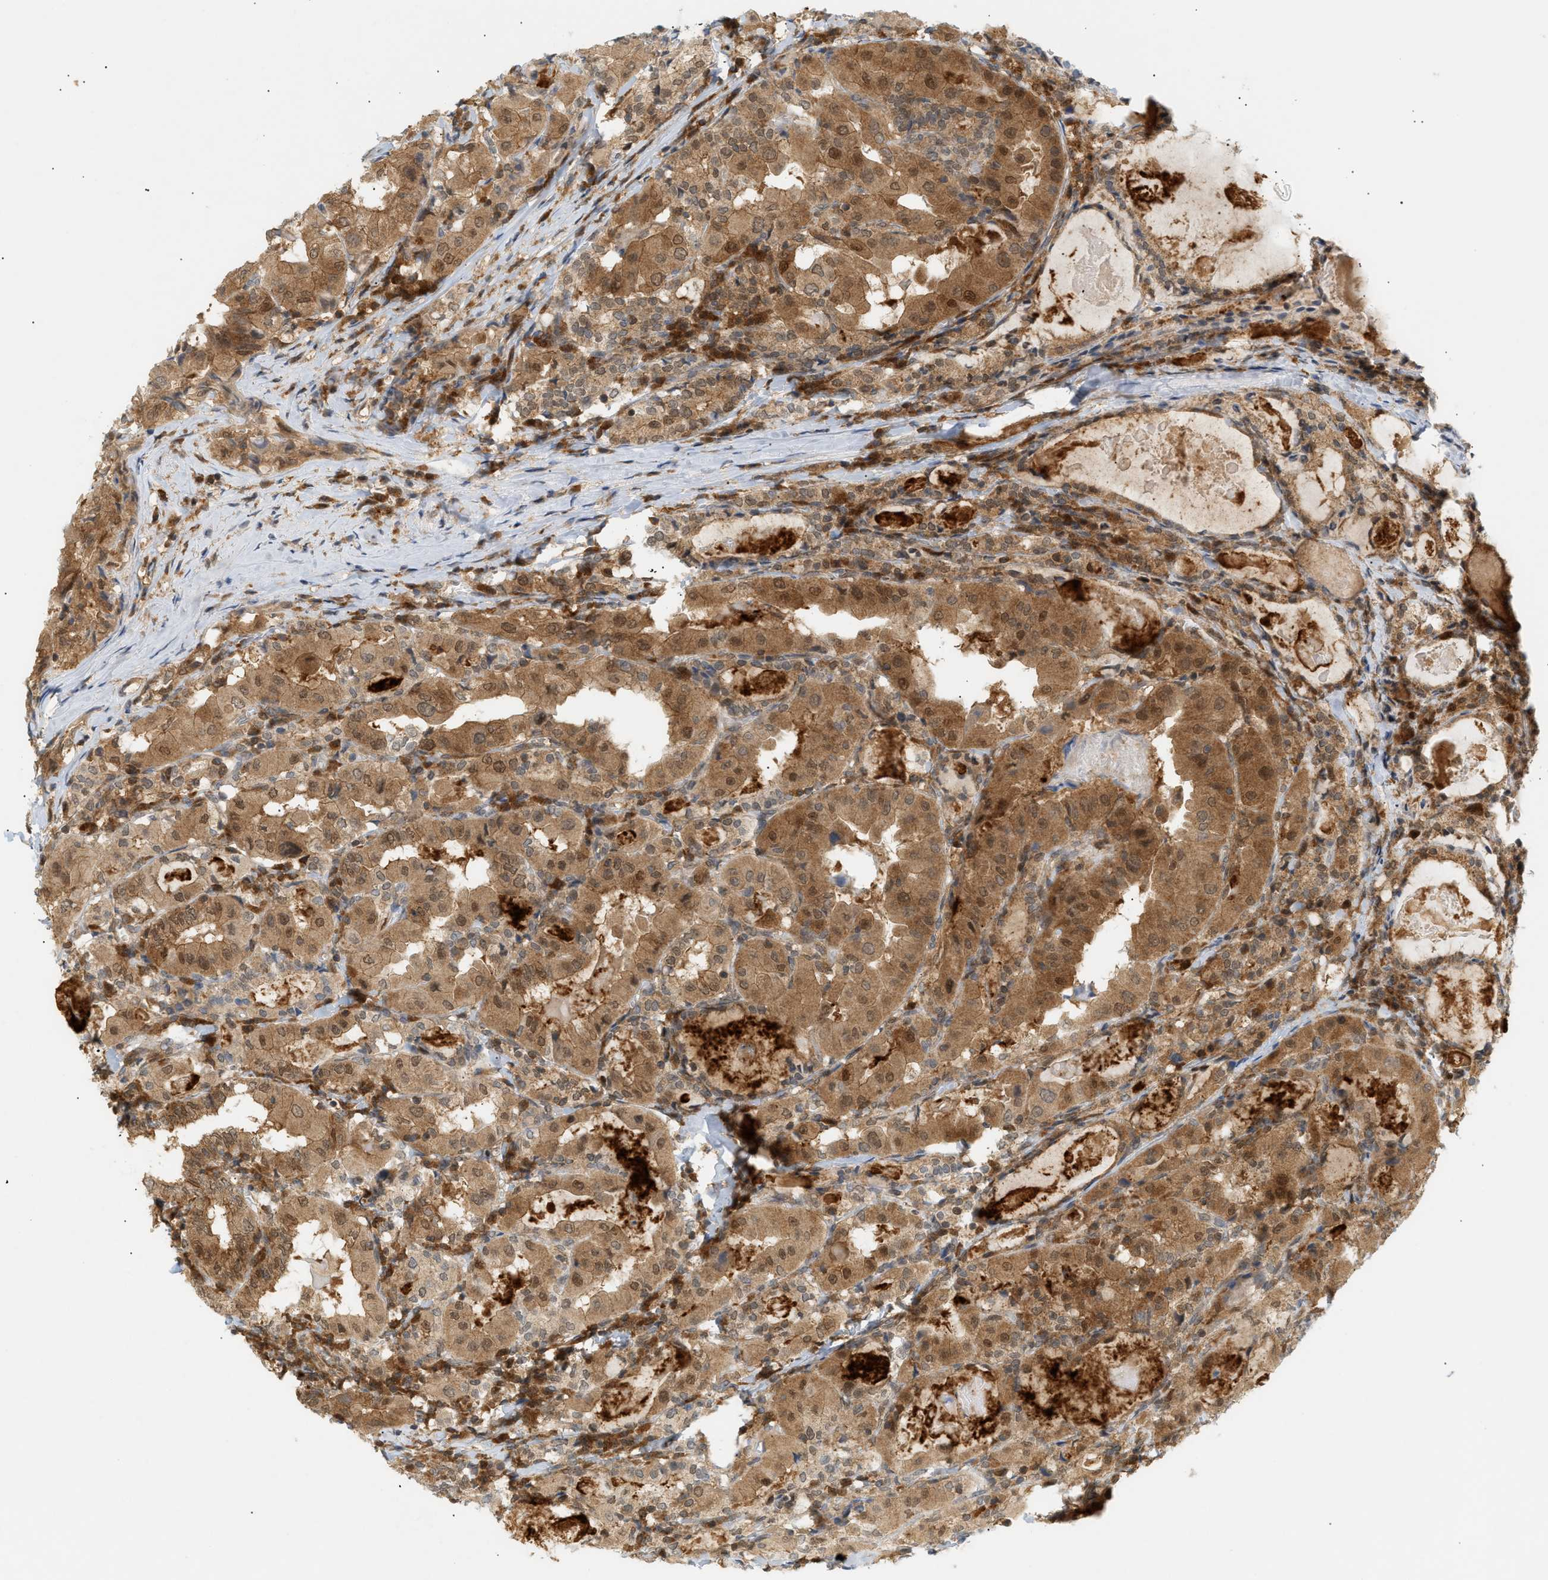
{"staining": {"intensity": "moderate", "quantity": ">75%", "location": "cytoplasmic/membranous,nuclear"}, "tissue": "thyroid cancer", "cell_type": "Tumor cells", "image_type": "cancer", "snomed": [{"axis": "morphology", "description": "Papillary adenocarcinoma, NOS"}, {"axis": "topography", "description": "Thyroid gland"}], "caption": "Papillary adenocarcinoma (thyroid) was stained to show a protein in brown. There is medium levels of moderate cytoplasmic/membranous and nuclear expression in approximately >75% of tumor cells.", "gene": "SHC1", "patient": {"sex": "female", "age": 42}}